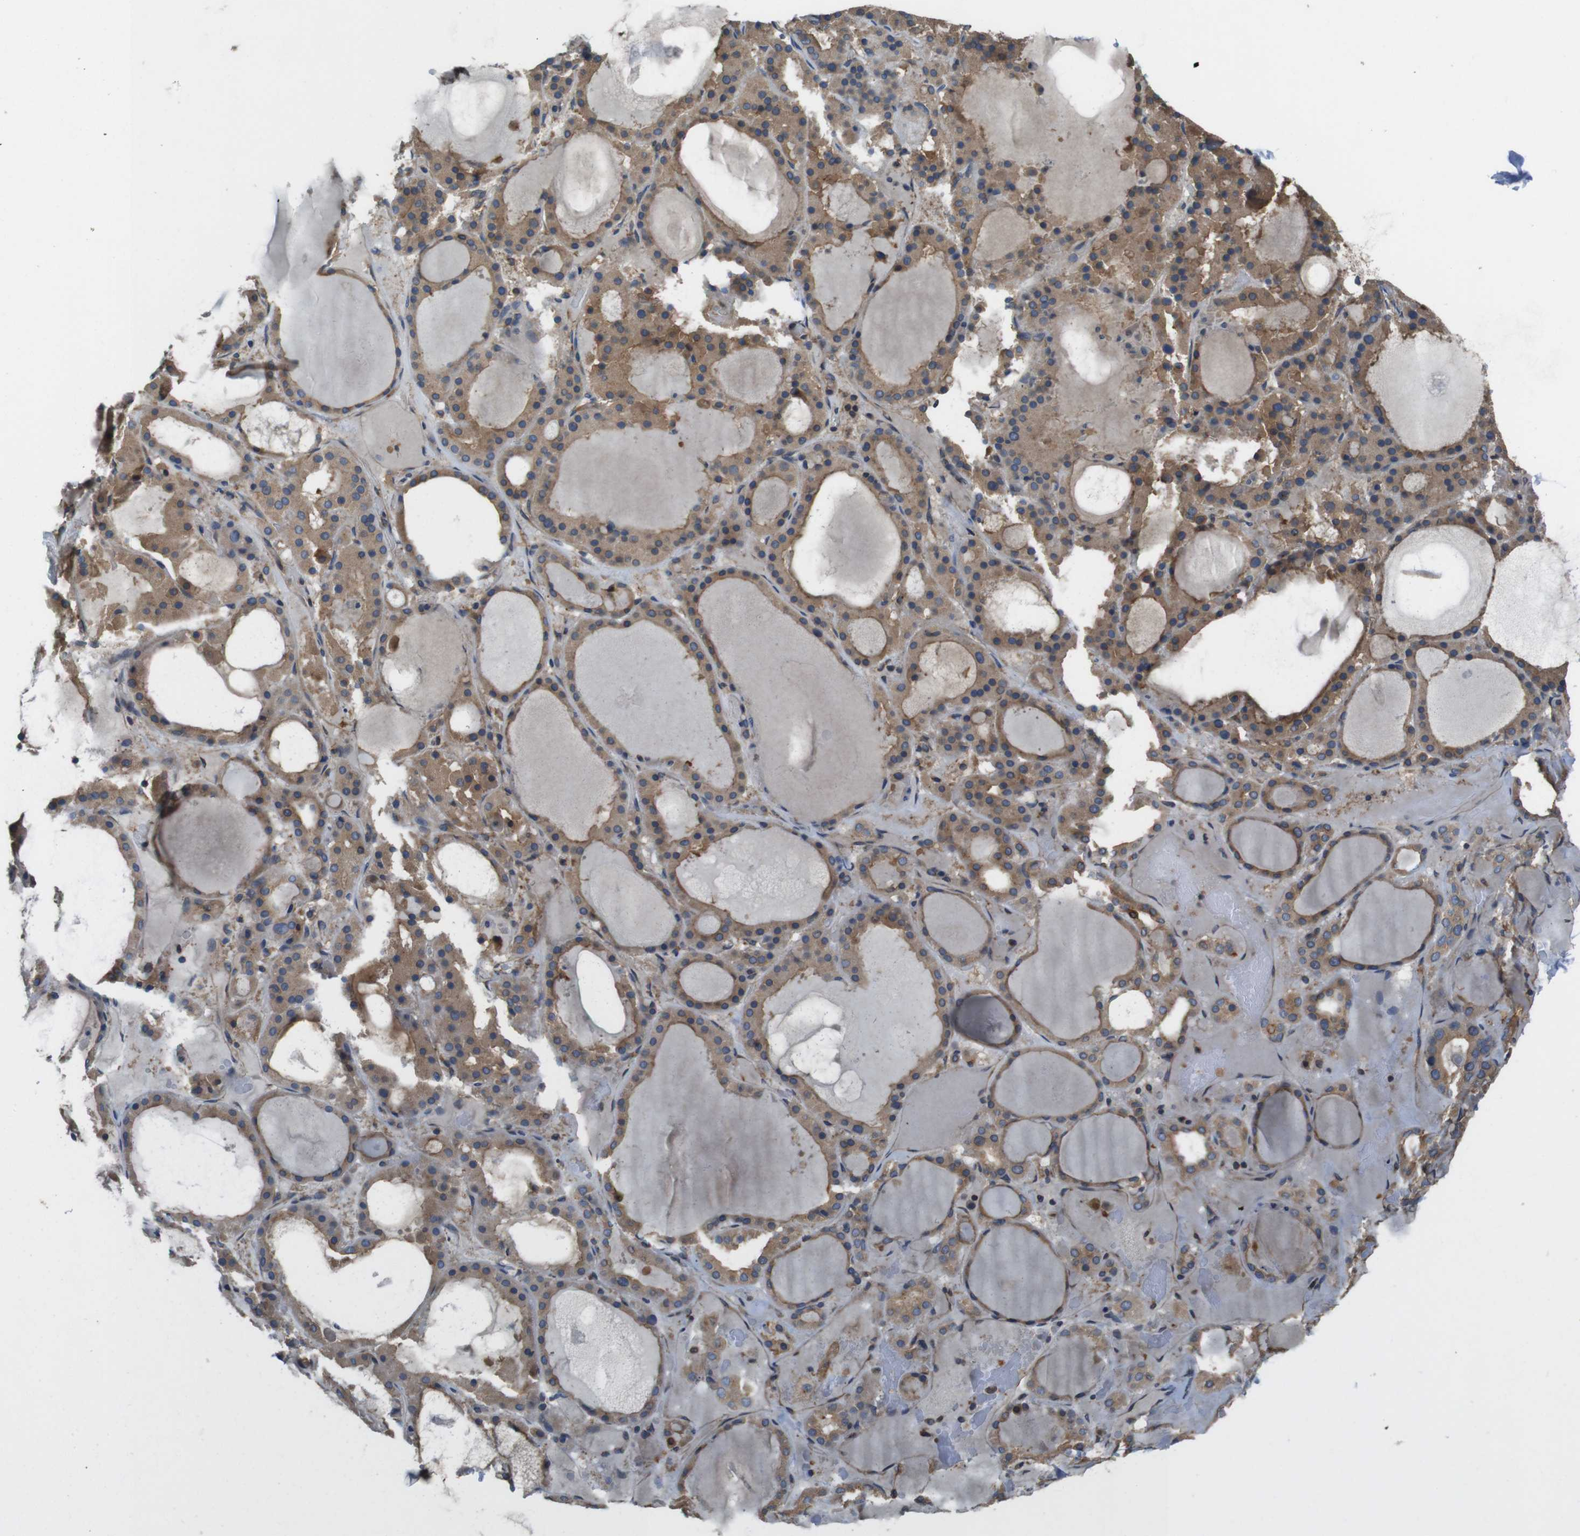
{"staining": {"intensity": "moderate", "quantity": ">75%", "location": "cytoplasmic/membranous"}, "tissue": "thyroid gland", "cell_type": "Glandular cells", "image_type": "normal", "snomed": [{"axis": "morphology", "description": "Normal tissue, NOS"}, {"axis": "morphology", "description": "Carcinoma, NOS"}, {"axis": "topography", "description": "Thyroid gland"}], "caption": "Thyroid gland stained for a protein reveals moderate cytoplasmic/membranous positivity in glandular cells. (DAB = brown stain, brightfield microscopy at high magnification).", "gene": "DCTN1", "patient": {"sex": "female", "age": 86}}